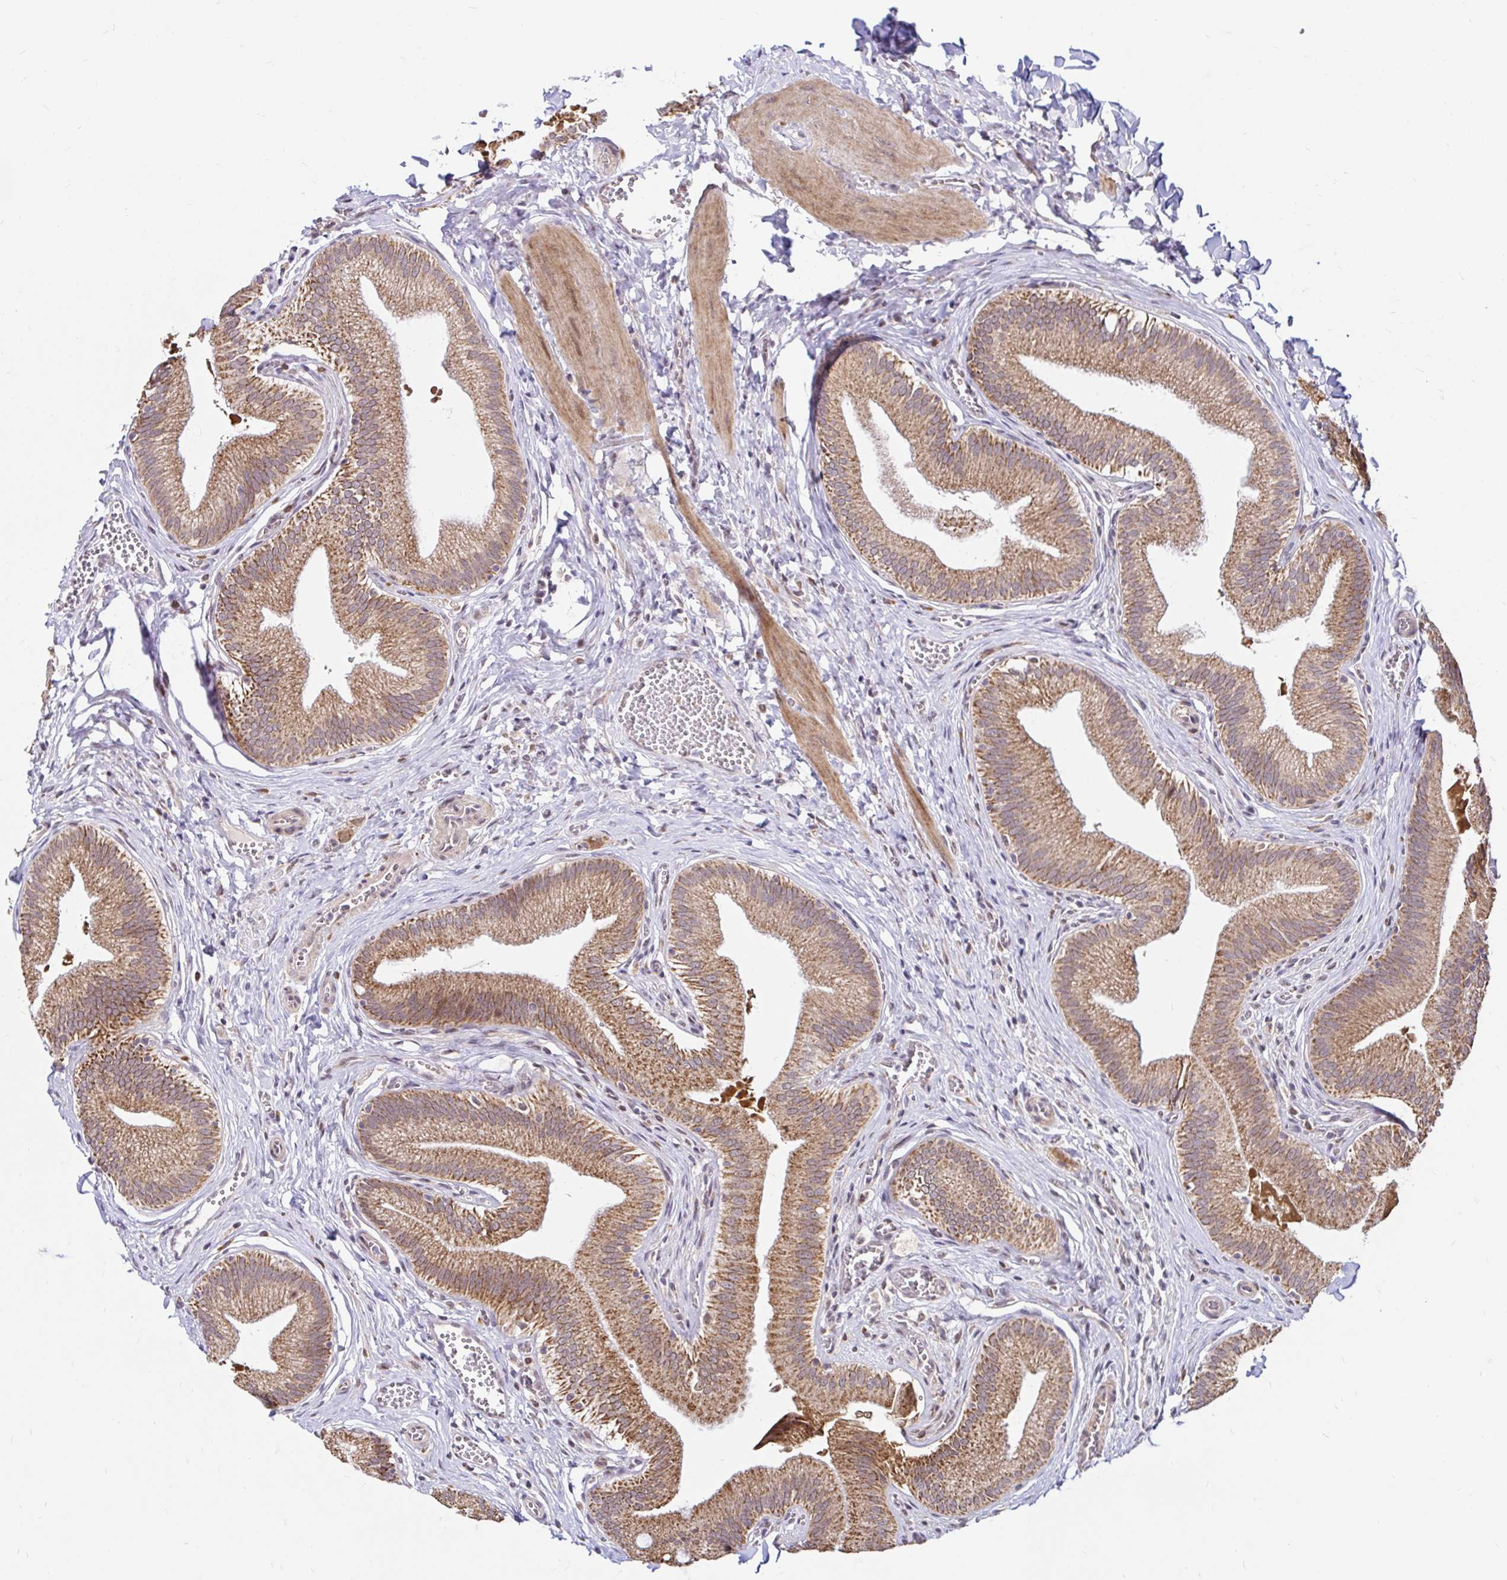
{"staining": {"intensity": "moderate", "quantity": ">75%", "location": "cytoplasmic/membranous"}, "tissue": "gallbladder", "cell_type": "Glandular cells", "image_type": "normal", "snomed": [{"axis": "morphology", "description": "Normal tissue, NOS"}, {"axis": "topography", "description": "Gallbladder"}], "caption": "Protein analysis of benign gallbladder demonstrates moderate cytoplasmic/membranous staining in about >75% of glandular cells. (brown staining indicates protein expression, while blue staining denotes nuclei).", "gene": "TIMM50", "patient": {"sex": "male", "age": 17}}